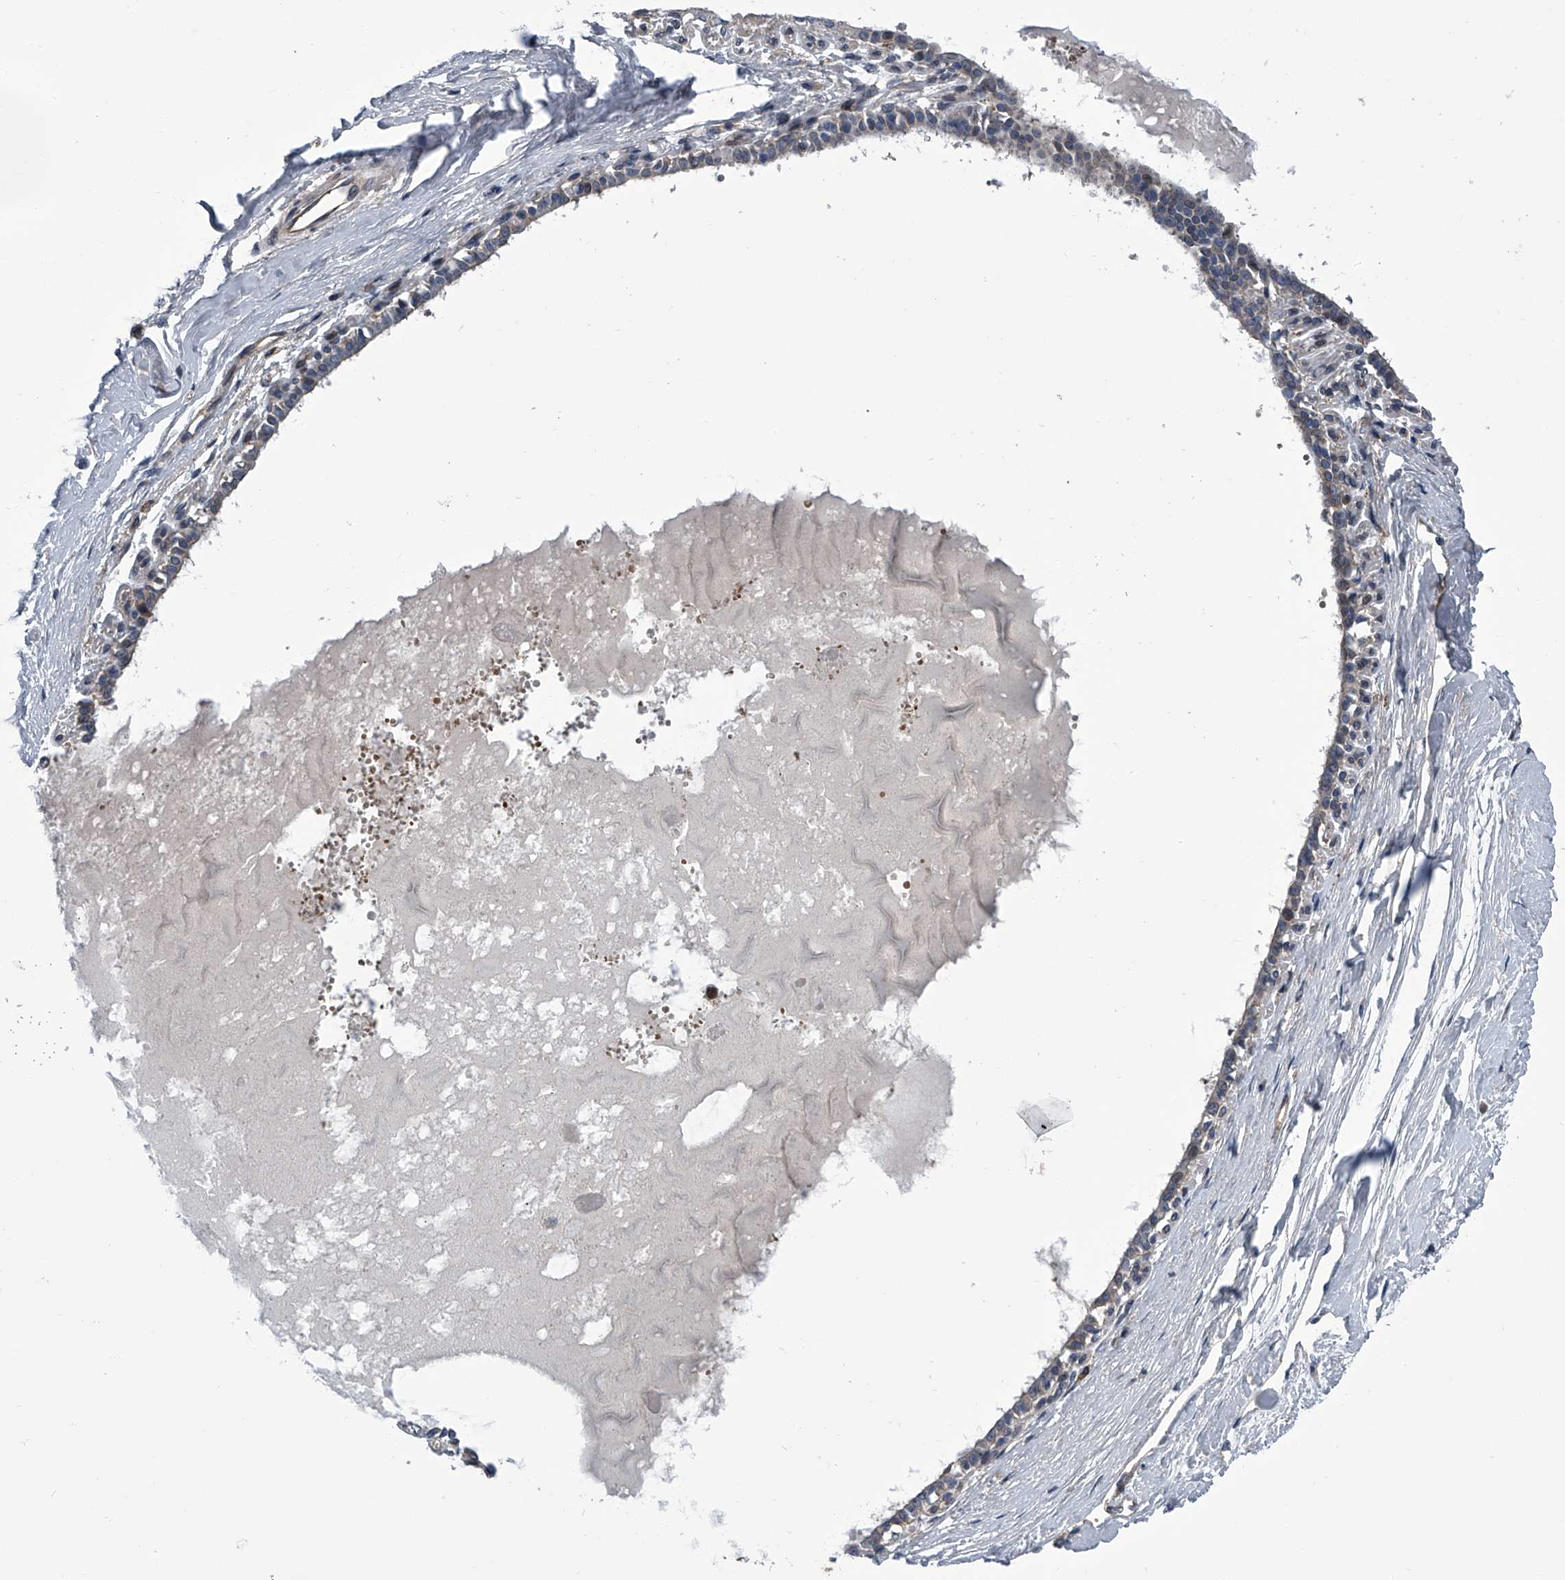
{"staining": {"intensity": "negative", "quantity": "none", "location": "none"}, "tissue": "breast", "cell_type": "Adipocytes", "image_type": "normal", "snomed": [{"axis": "morphology", "description": "Normal tissue, NOS"}, {"axis": "topography", "description": "Breast"}], "caption": "Protein analysis of unremarkable breast reveals no significant staining in adipocytes. Brightfield microscopy of IHC stained with DAB (brown) and hematoxylin (blue), captured at high magnification.", "gene": "ABCG1", "patient": {"sex": "female", "age": 45}}